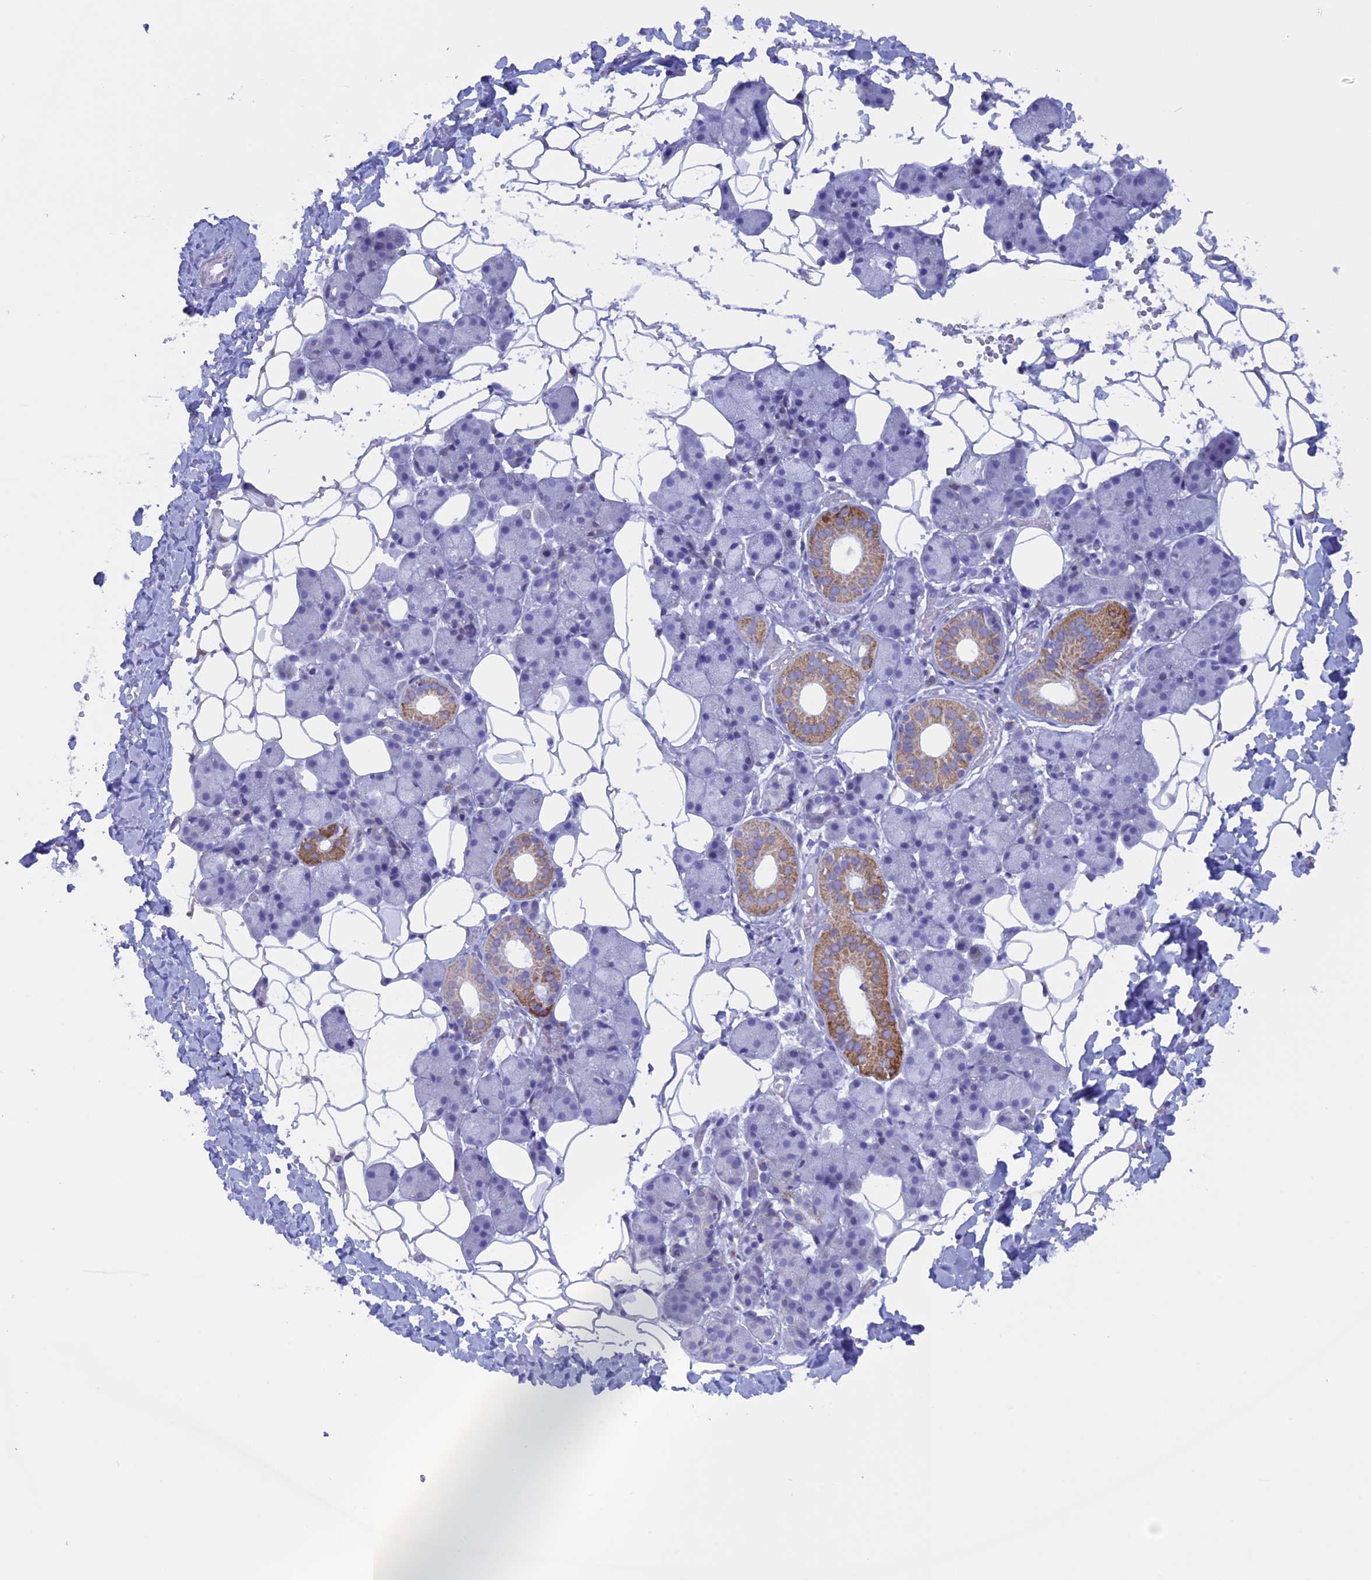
{"staining": {"intensity": "moderate", "quantity": "<25%", "location": "cytoplasmic/membranous"}, "tissue": "salivary gland", "cell_type": "Glandular cells", "image_type": "normal", "snomed": [{"axis": "morphology", "description": "Normal tissue, NOS"}, {"axis": "topography", "description": "Salivary gland"}], "caption": "Salivary gland stained with DAB immunohistochemistry (IHC) reveals low levels of moderate cytoplasmic/membranous expression in approximately <25% of glandular cells.", "gene": "ZNF563", "patient": {"sex": "female", "age": 33}}